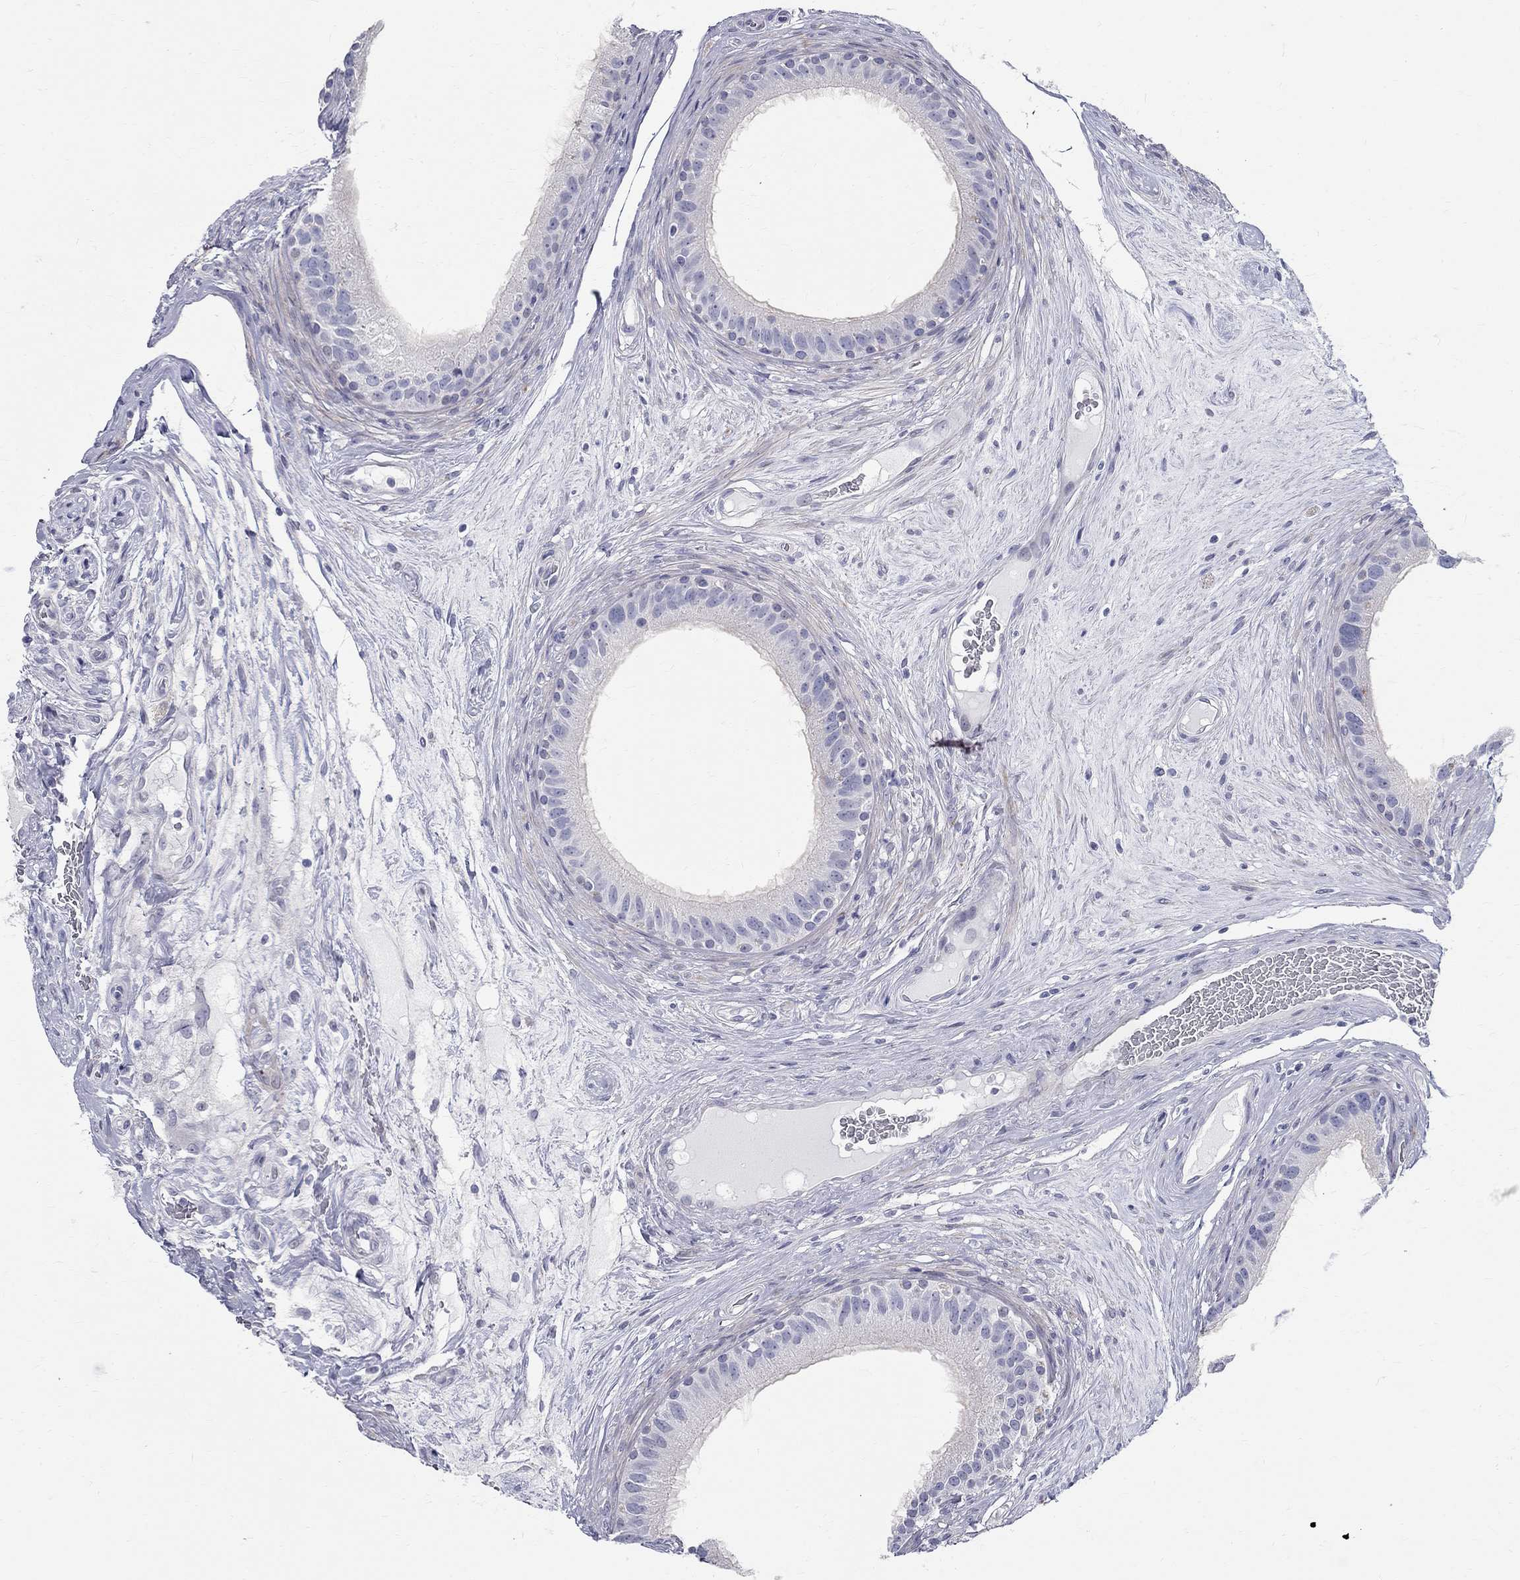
{"staining": {"intensity": "negative", "quantity": "none", "location": "none"}, "tissue": "epididymis", "cell_type": "Glandular cells", "image_type": "normal", "snomed": [{"axis": "morphology", "description": "Normal tissue, NOS"}, {"axis": "topography", "description": "Epididymis"}], "caption": "The photomicrograph exhibits no significant positivity in glandular cells of epididymis.", "gene": "TGM4", "patient": {"sex": "male", "age": 59}}